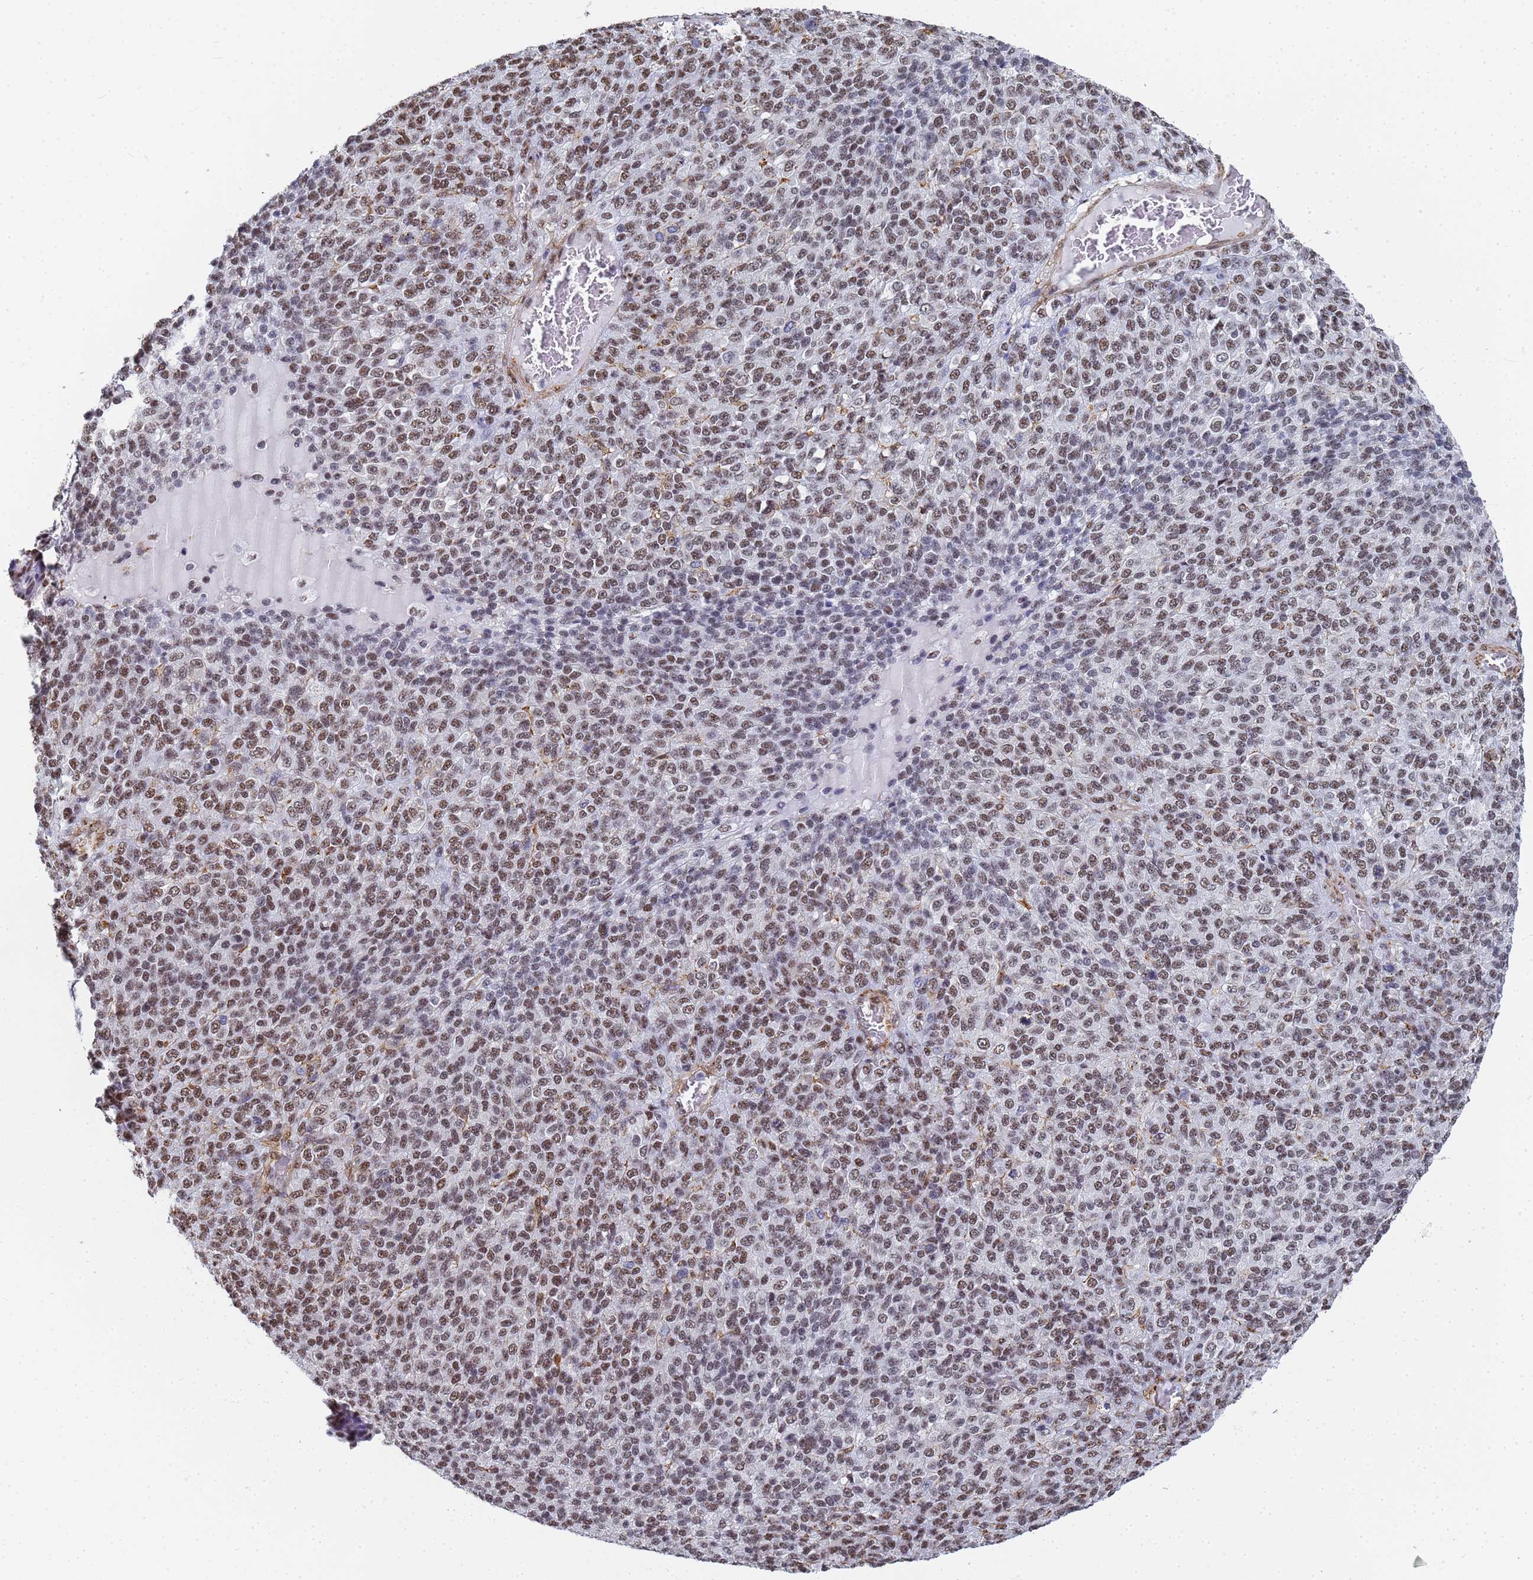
{"staining": {"intensity": "moderate", "quantity": ">75%", "location": "nuclear"}, "tissue": "melanoma", "cell_type": "Tumor cells", "image_type": "cancer", "snomed": [{"axis": "morphology", "description": "Malignant melanoma, Metastatic site"}, {"axis": "topography", "description": "Brain"}], "caption": "A high-resolution image shows immunohistochemistry staining of melanoma, which exhibits moderate nuclear positivity in approximately >75% of tumor cells. (brown staining indicates protein expression, while blue staining denotes nuclei).", "gene": "PRRT4", "patient": {"sex": "female", "age": 56}}